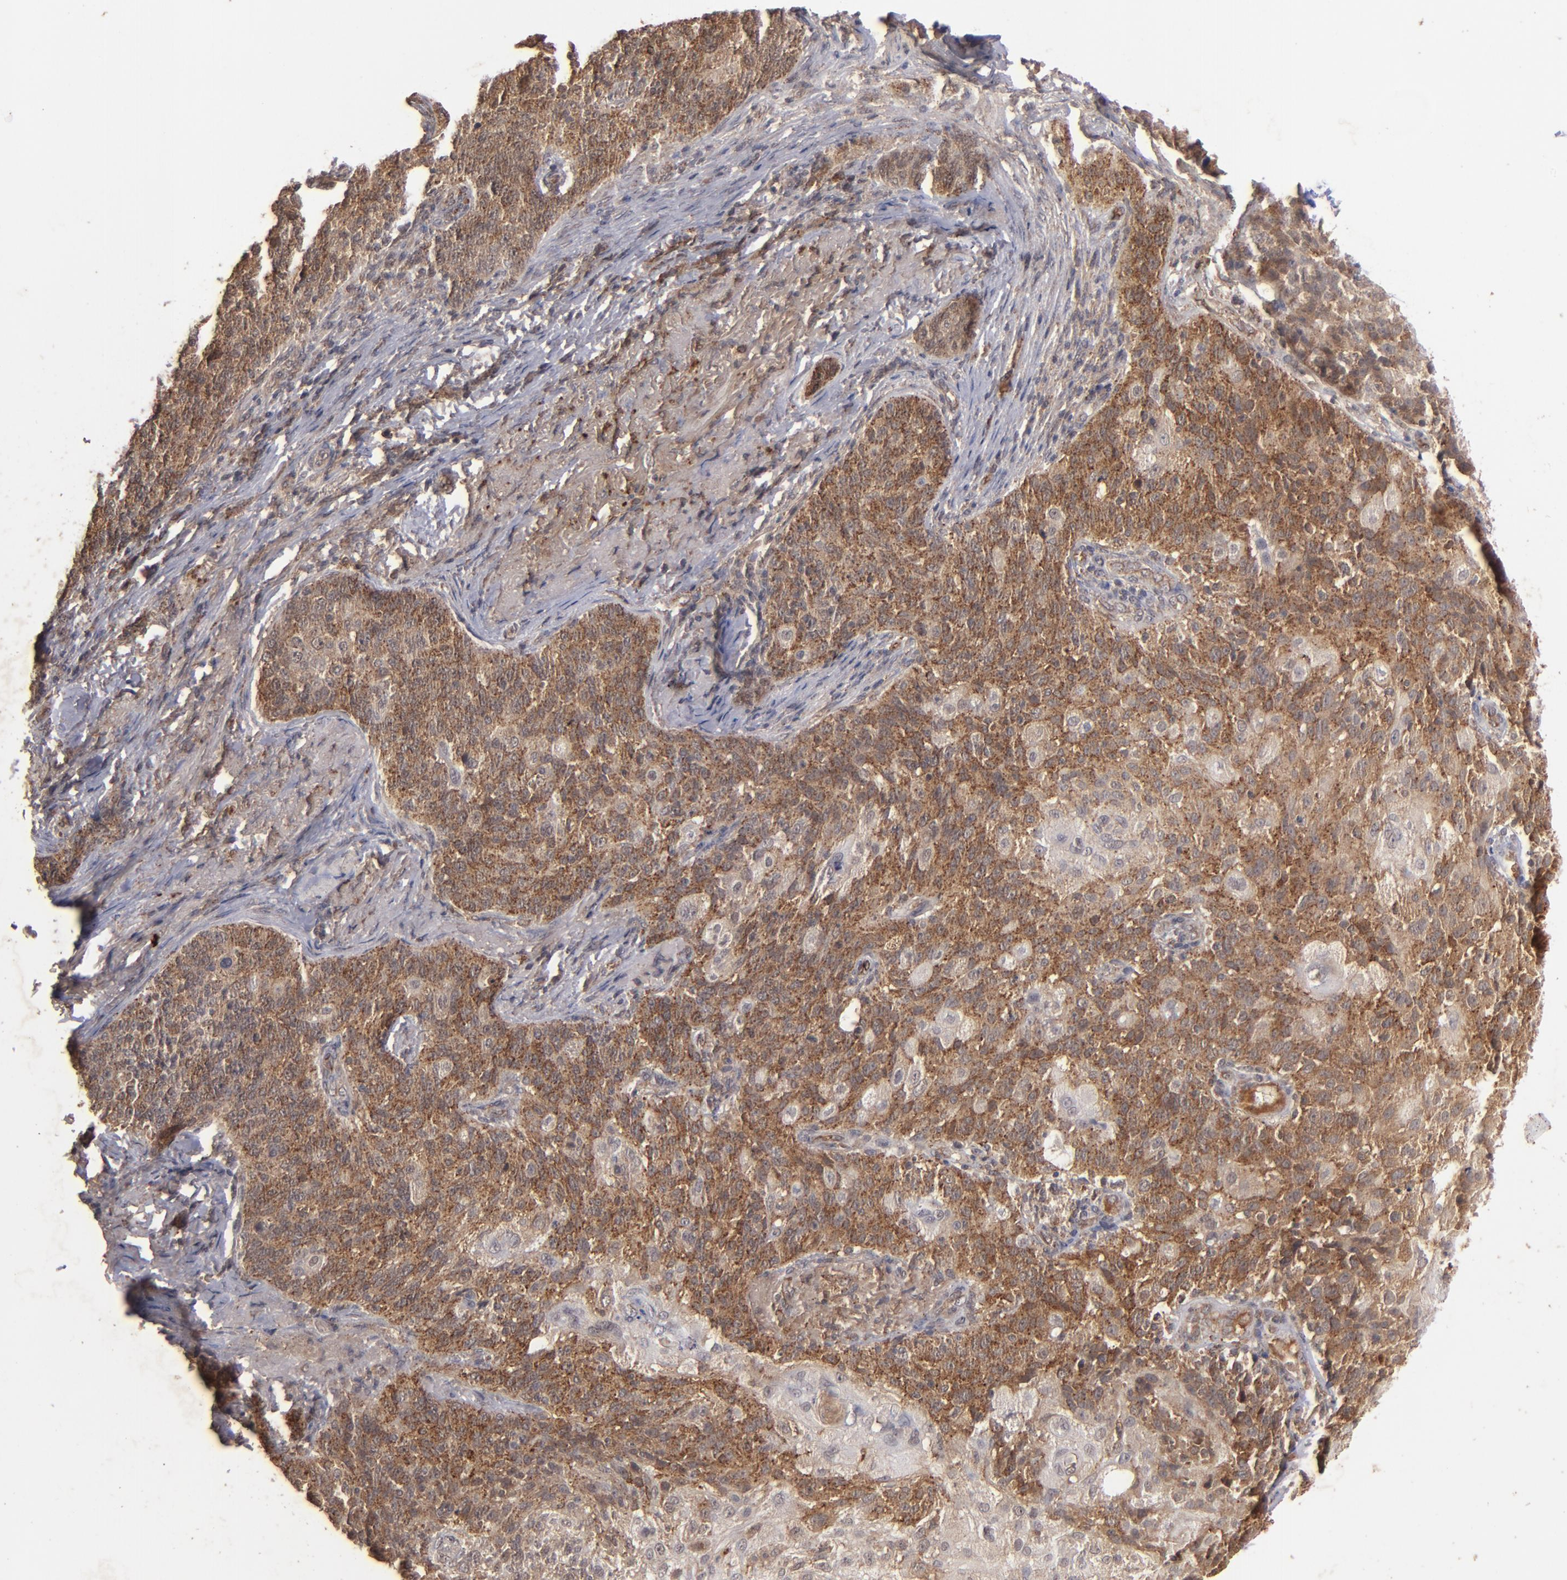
{"staining": {"intensity": "moderate", "quantity": ">75%", "location": "cytoplasmic/membranous"}, "tissue": "skin cancer", "cell_type": "Tumor cells", "image_type": "cancer", "snomed": [{"axis": "morphology", "description": "Normal tissue, NOS"}, {"axis": "morphology", "description": "Squamous cell carcinoma, NOS"}, {"axis": "topography", "description": "Skin"}], "caption": "Protein staining reveals moderate cytoplasmic/membranous positivity in about >75% of tumor cells in skin cancer (squamous cell carcinoma).", "gene": "TENM1", "patient": {"sex": "female", "age": 83}}